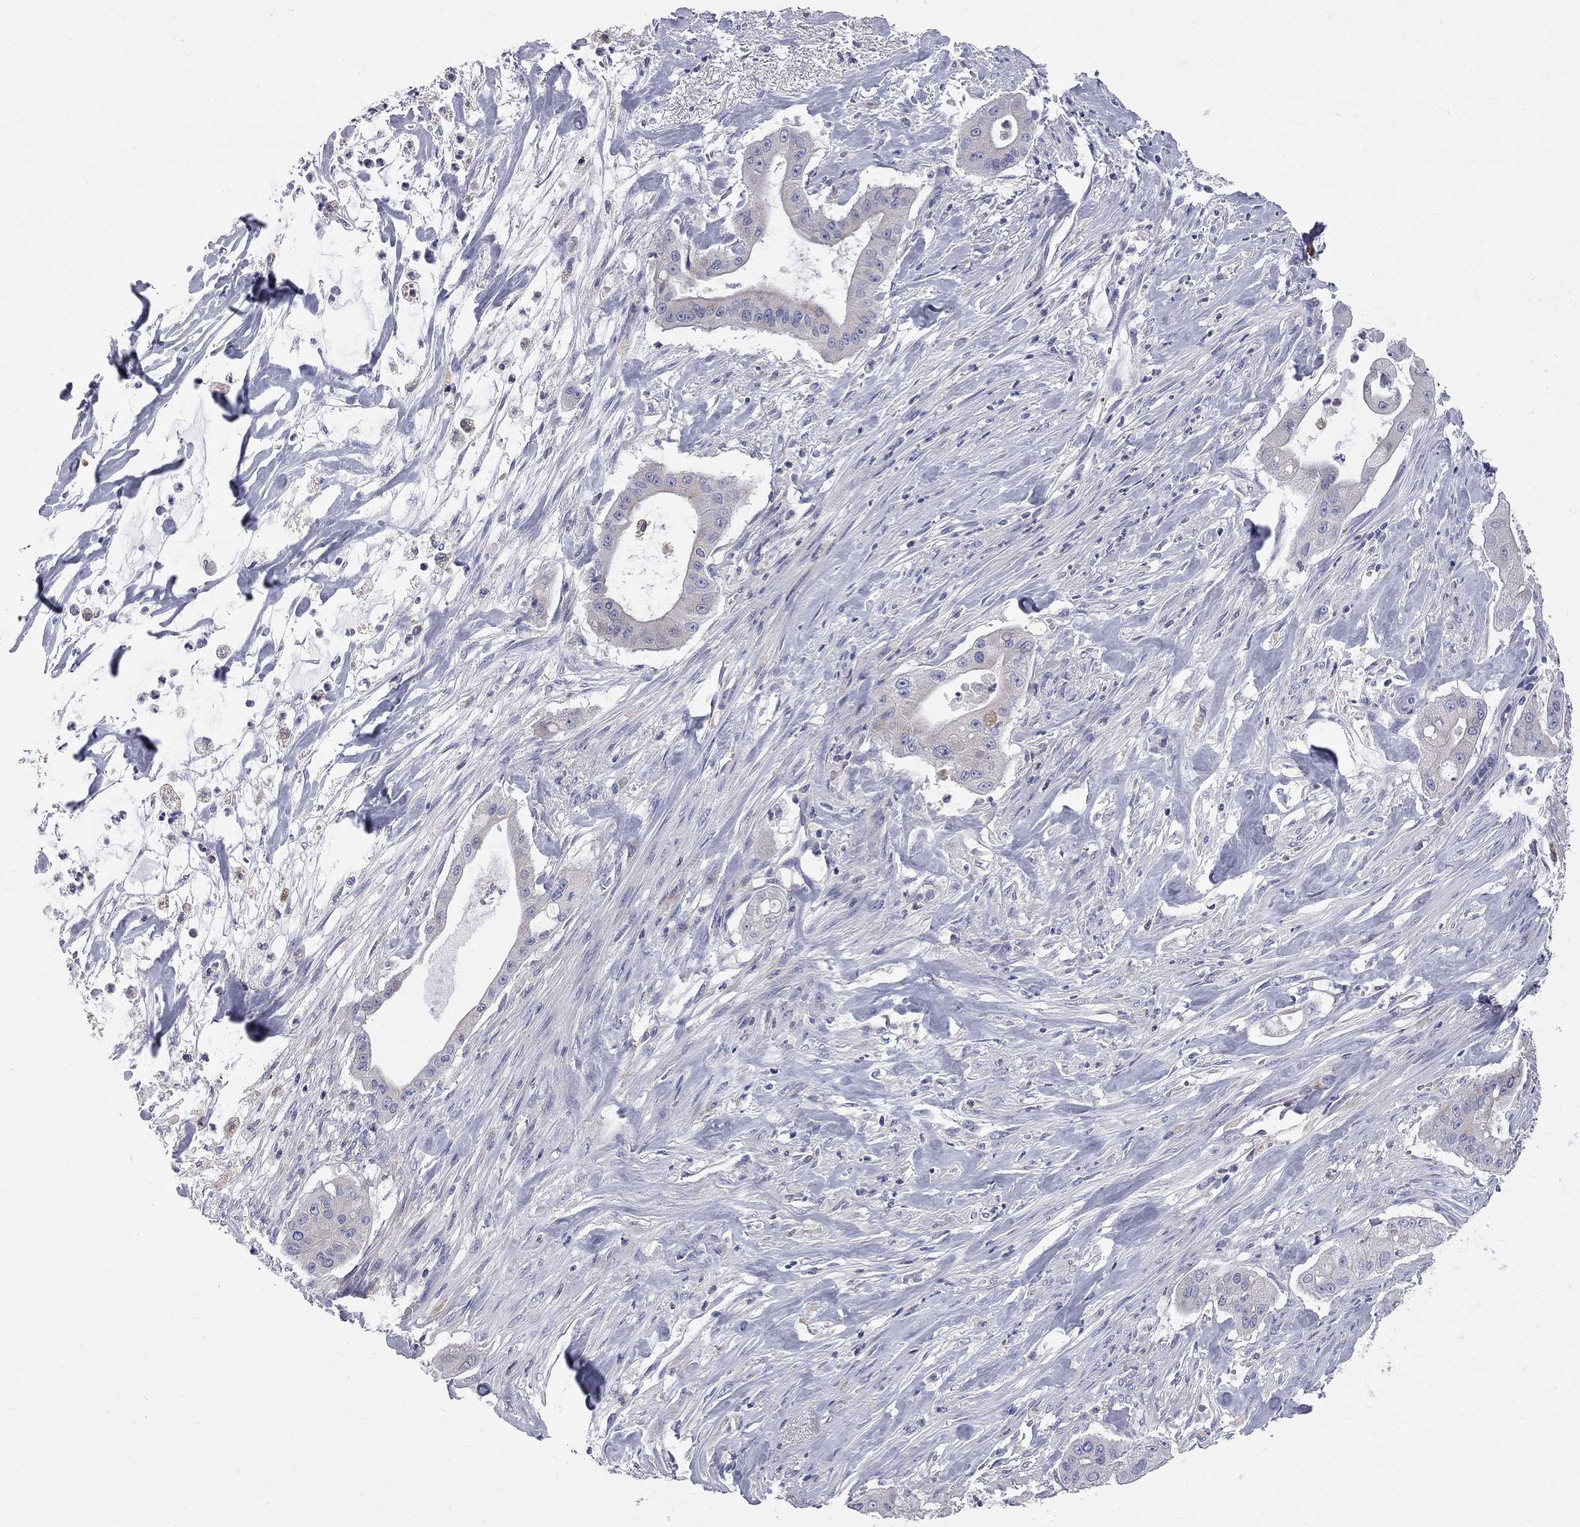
{"staining": {"intensity": "negative", "quantity": "none", "location": "none"}, "tissue": "pancreatic cancer", "cell_type": "Tumor cells", "image_type": "cancer", "snomed": [{"axis": "morphology", "description": "Normal tissue, NOS"}, {"axis": "morphology", "description": "Inflammation, NOS"}, {"axis": "morphology", "description": "Adenocarcinoma, NOS"}, {"axis": "topography", "description": "Pancreas"}], "caption": "Tumor cells are negative for protein expression in human pancreatic adenocarcinoma.", "gene": "ACSL1", "patient": {"sex": "male", "age": 57}}